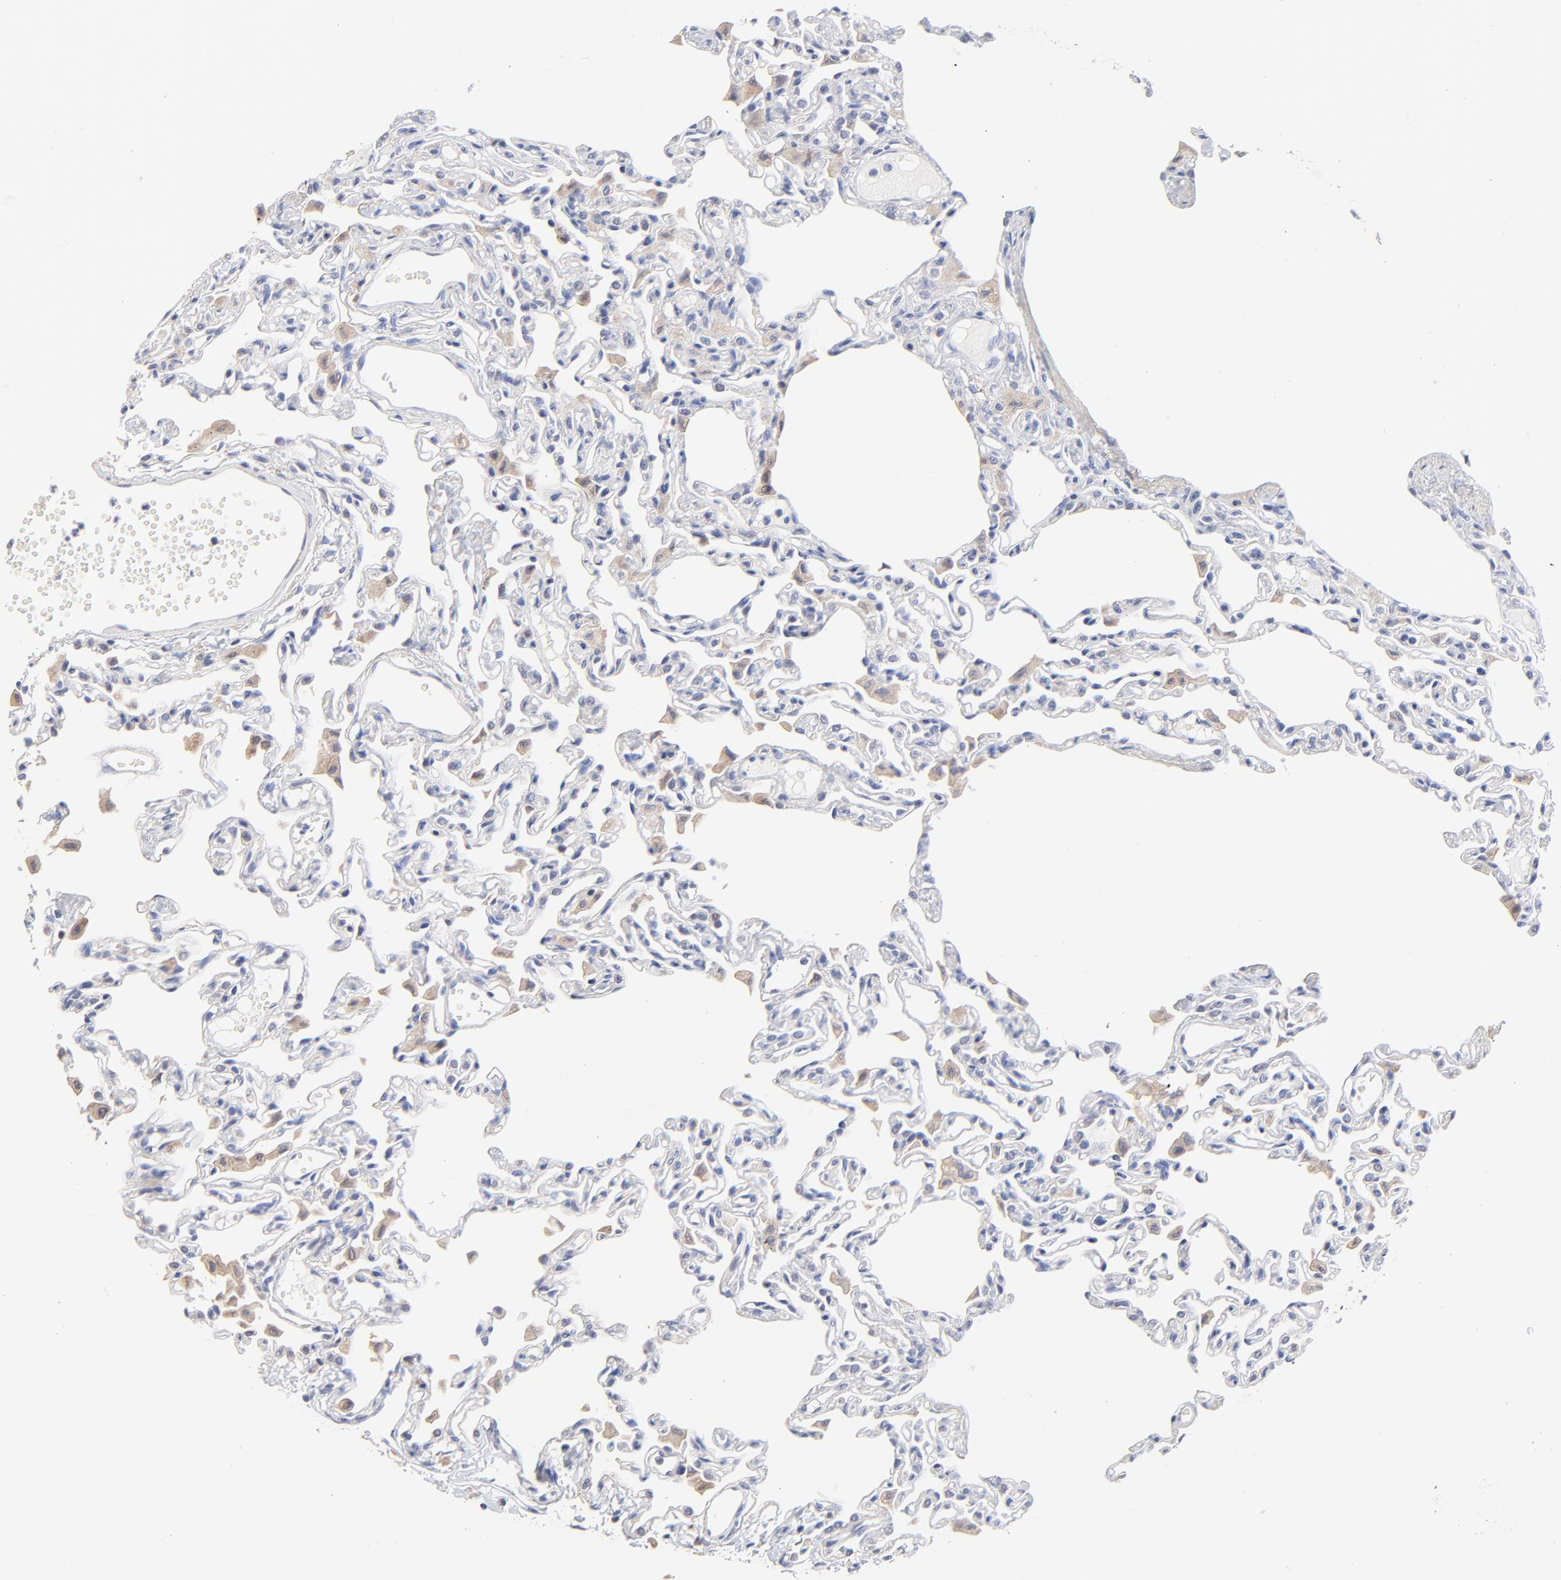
{"staining": {"intensity": "negative", "quantity": "none", "location": "none"}, "tissue": "lung", "cell_type": "Alveolar cells", "image_type": "normal", "snomed": [{"axis": "morphology", "description": "Normal tissue, NOS"}, {"axis": "topography", "description": "Lung"}], "caption": "High power microscopy micrograph of an IHC photomicrograph of benign lung, revealing no significant staining in alveolar cells.", "gene": "TWNK", "patient": {"sex": "female", "age": 49}}